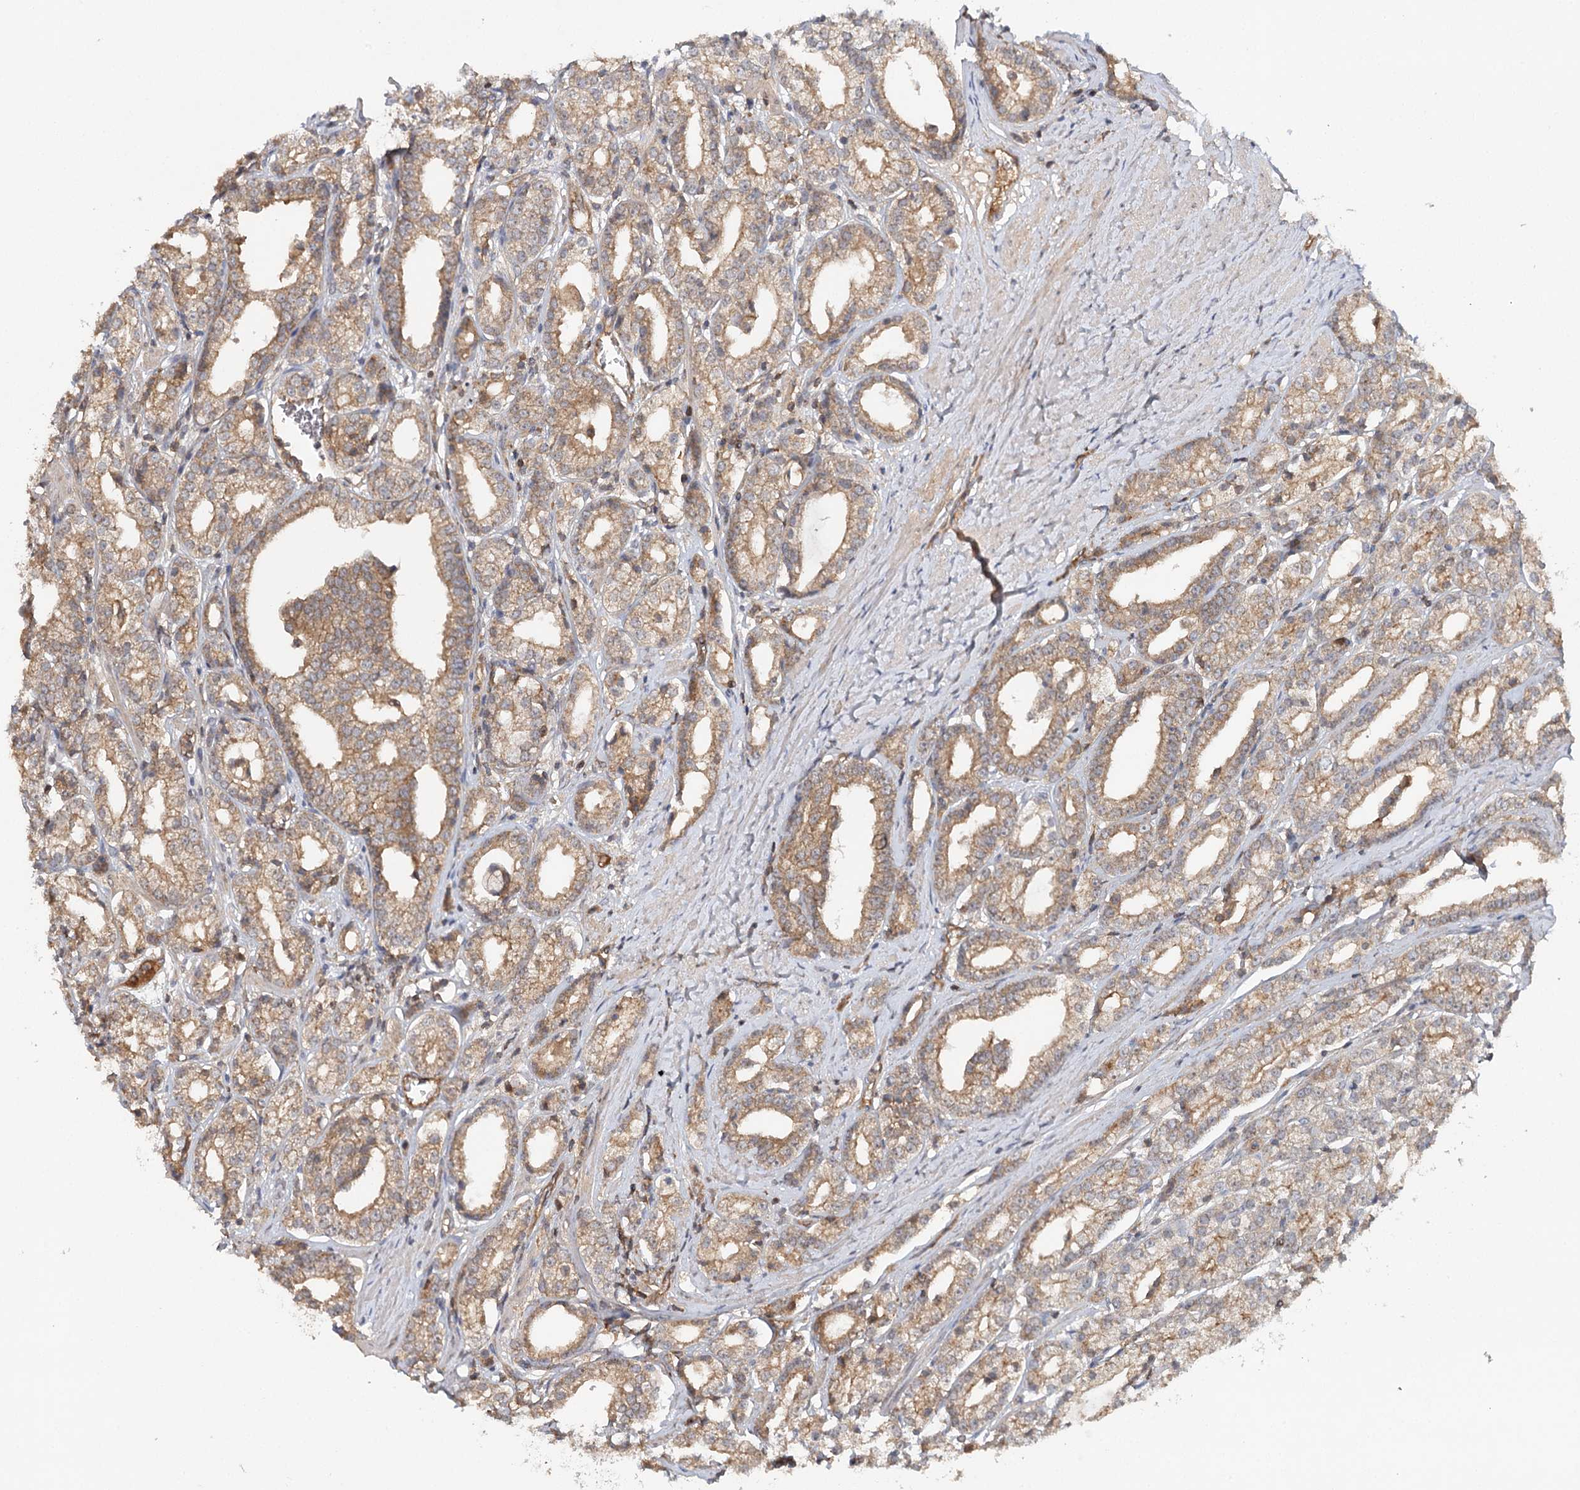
{"staining": {"intensity": "moderate", "quantity": ">75%", "location": "cytoplasmic/membranous"}, "tissue": "prostate cancer", "cell_type": "Tumor cells", "image_type": "cancer", "snomed": [{"axis": "morphology", "description": "Adenocarcinoma, High grade"}, {"axis": "topography", "description": "Prostate"}], "caption": "A photomicrograph of adenocarcinoma (high-grade) (prostate) stained for a protein reveals moderate cytoplasmic/membranous brown staining in tumor cells.", "gene": "BCR", "patient": {"sex": "male", "age": 69}}